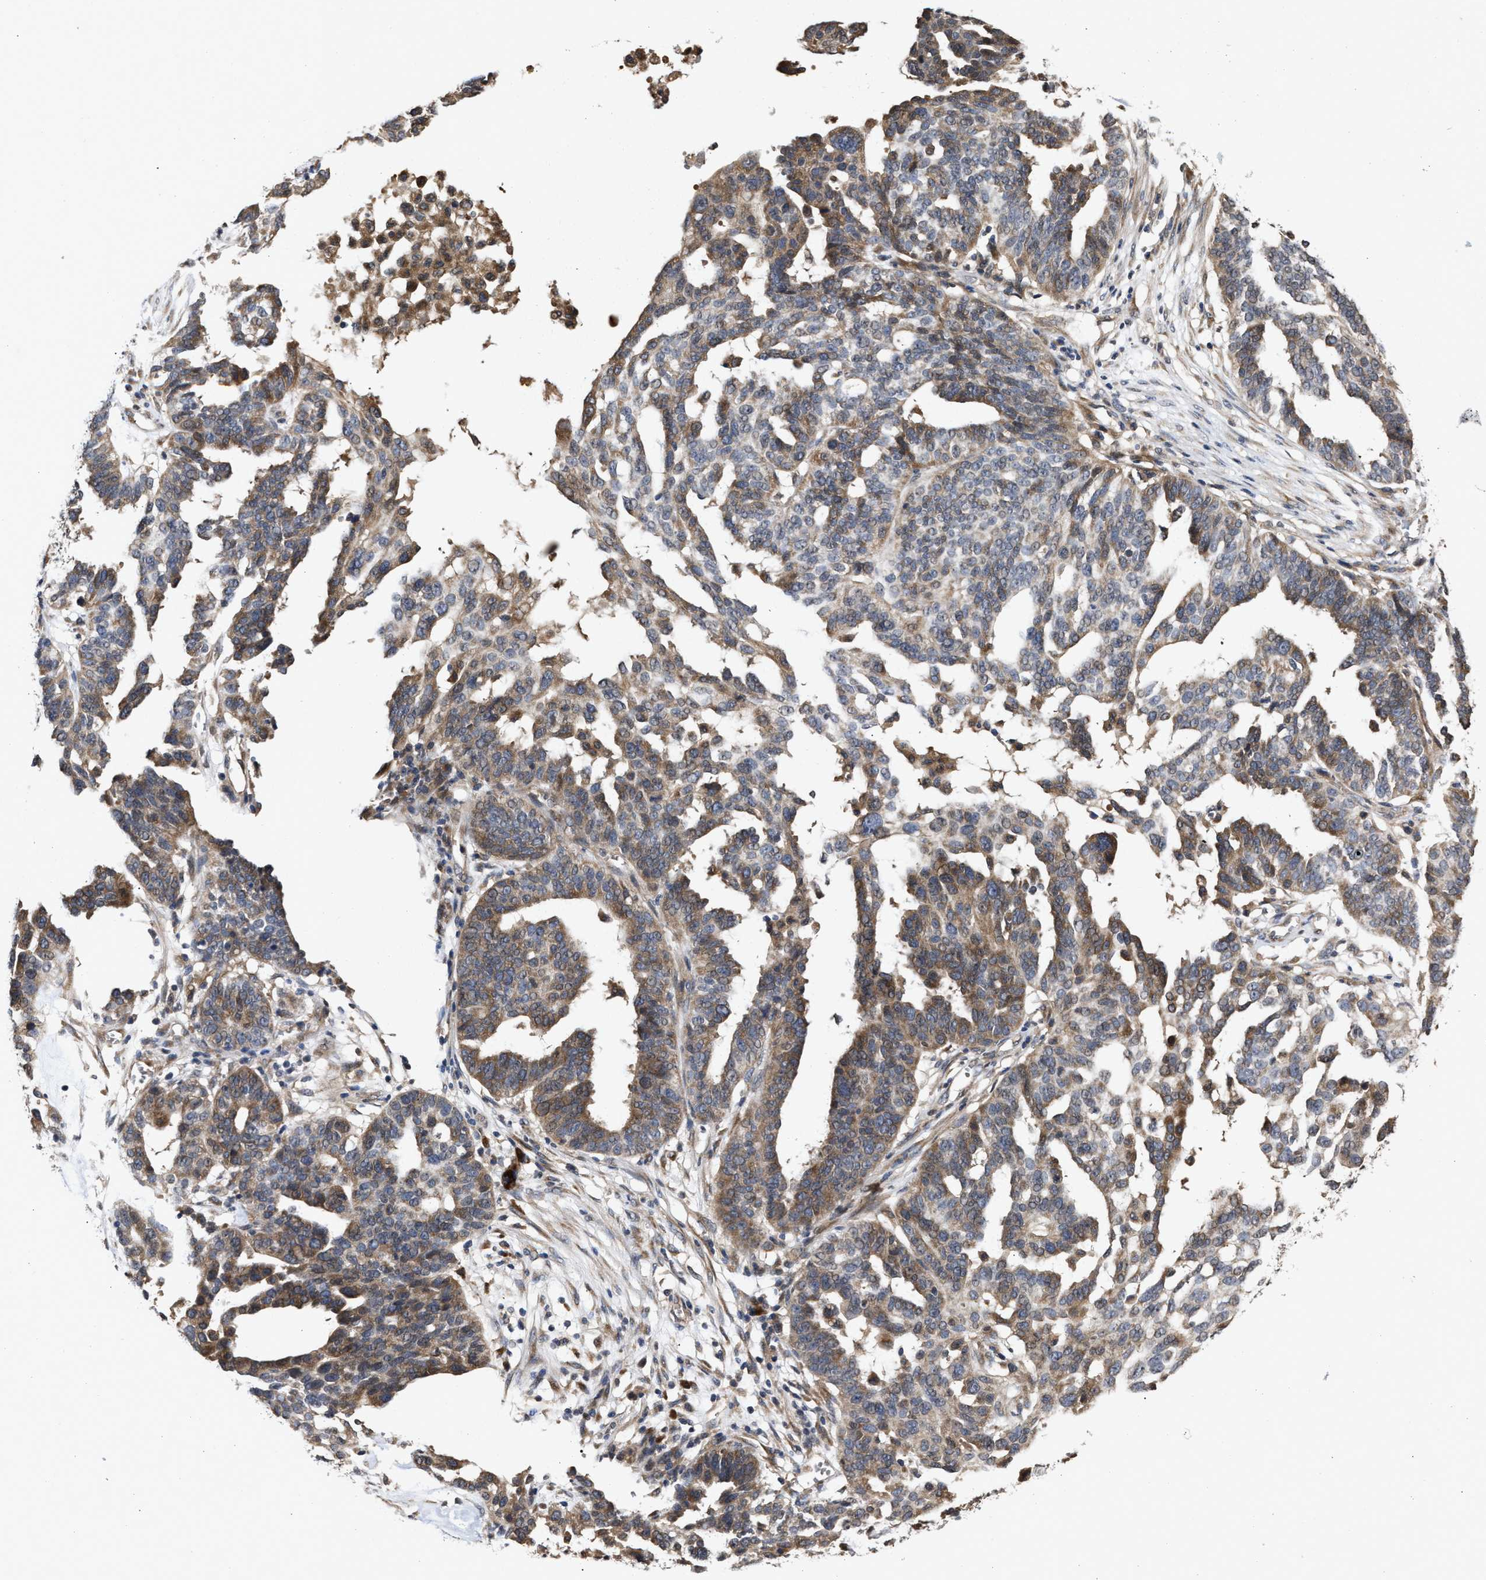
{"staining": {"intensity": "moderate", "quantity": ">75%", "location": "cytoplasmic/membranous"}, "tissue": "ovarian cancer", "cell_type": "Tumor cells", "image_type": "cancer", "snomed": [{"axis": "morphology", "description": "Cystadenocarcinoma, serous, NOS"}, {"axis": "topography", "description": "Ovary"}], "caption": "The immunohistochemical stain labels moderate cytoplasmic/membranous positivity in tumor cells of ovarian cancer tissue.", "gene": "SAR1A", "patient": {"sex": "female", "age": 59}}